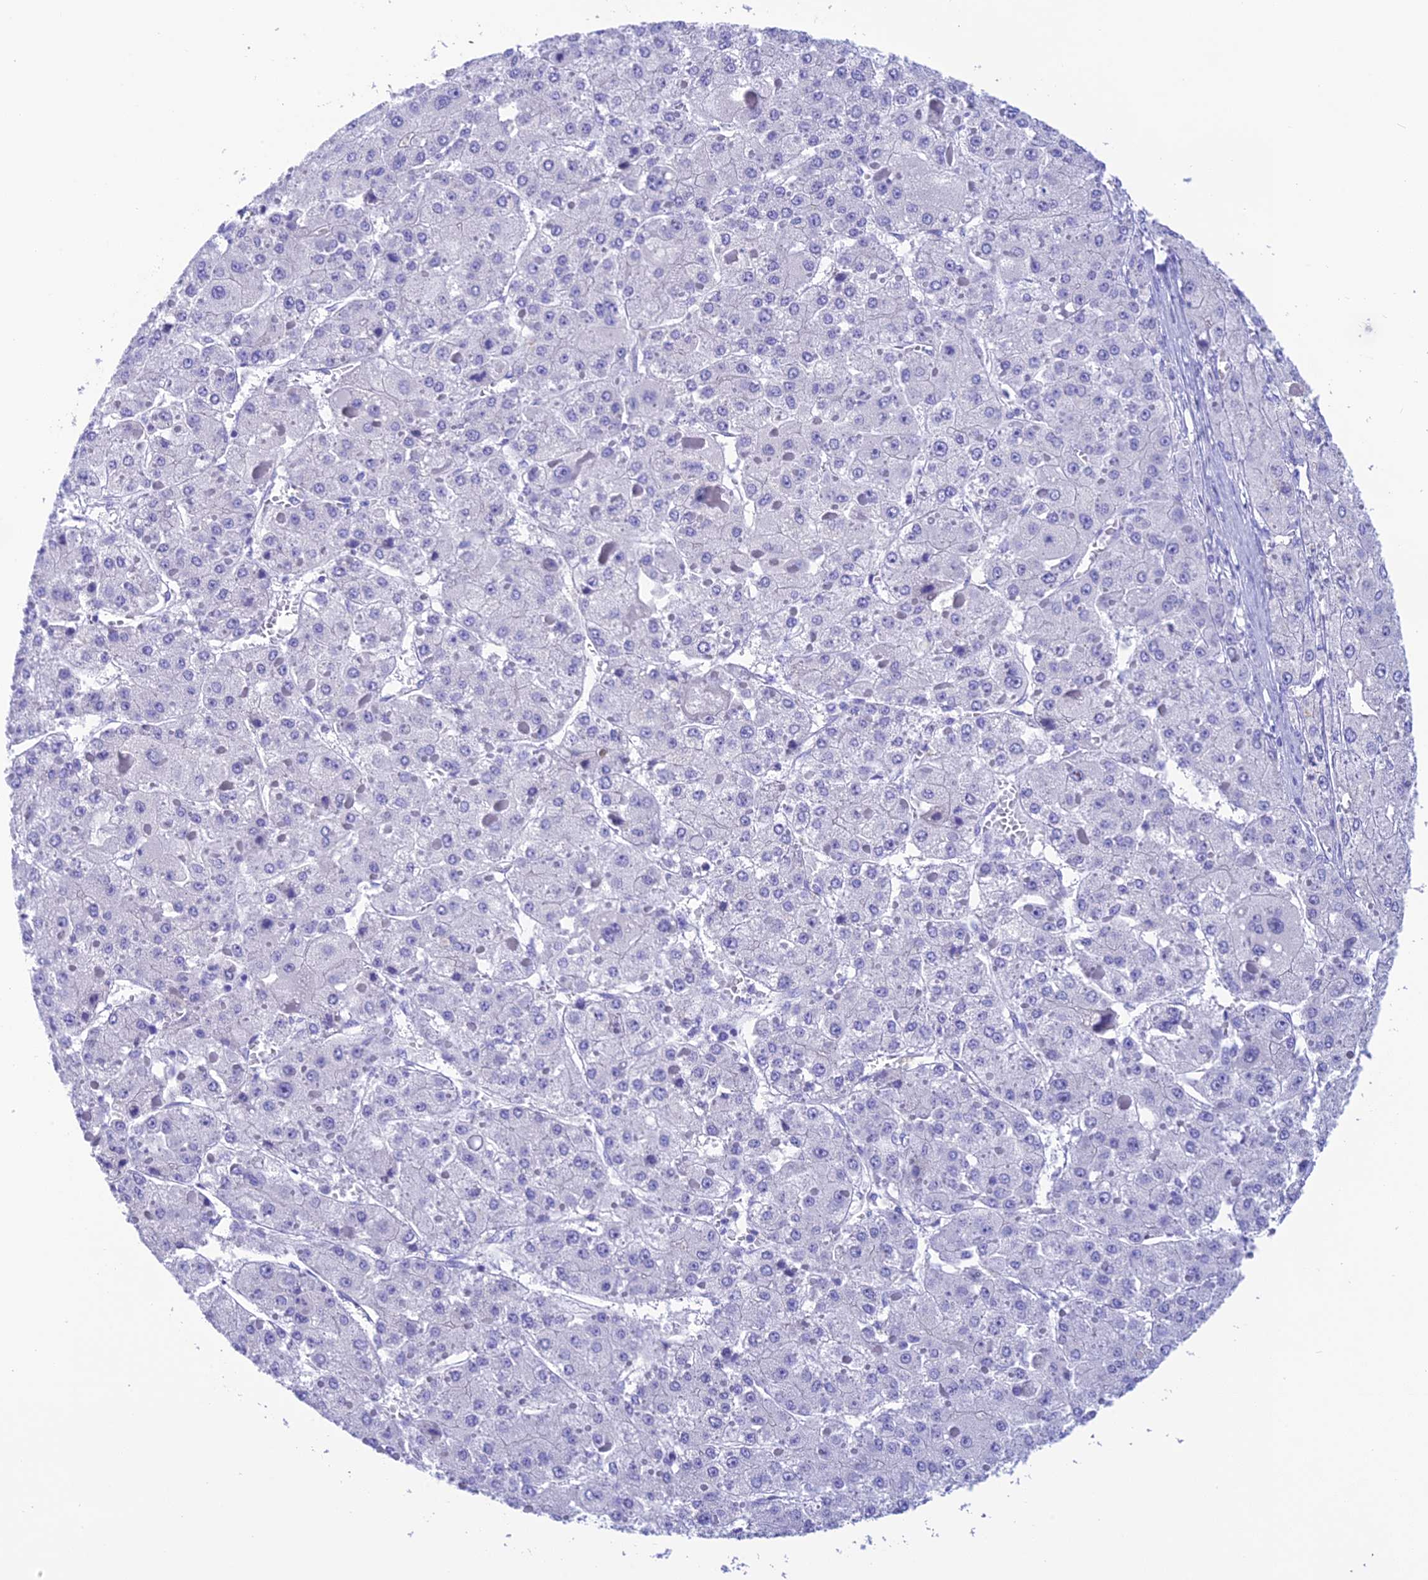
{"staining": {"intensity": "negative", "quantity": "none", "location": "none"}, "tissue": "liver cancer", "cell_type": "Tumor cells", "image_type": "cancer", "snomed": [{"axis": "morphology", "description": "Carcinoma, Hepatocellular, NOS"}, {"axis": "topography", "description": "Liver"}], "caption": "A histopathology image of human liver cancer (hepatocellular carcinoma) is negative for staining in tumor cells. (DAB immunohistochemistry with hematoxylin counter stain).", "gene": "KDELR3", "patient": {"sex": "female", "age": 73}}